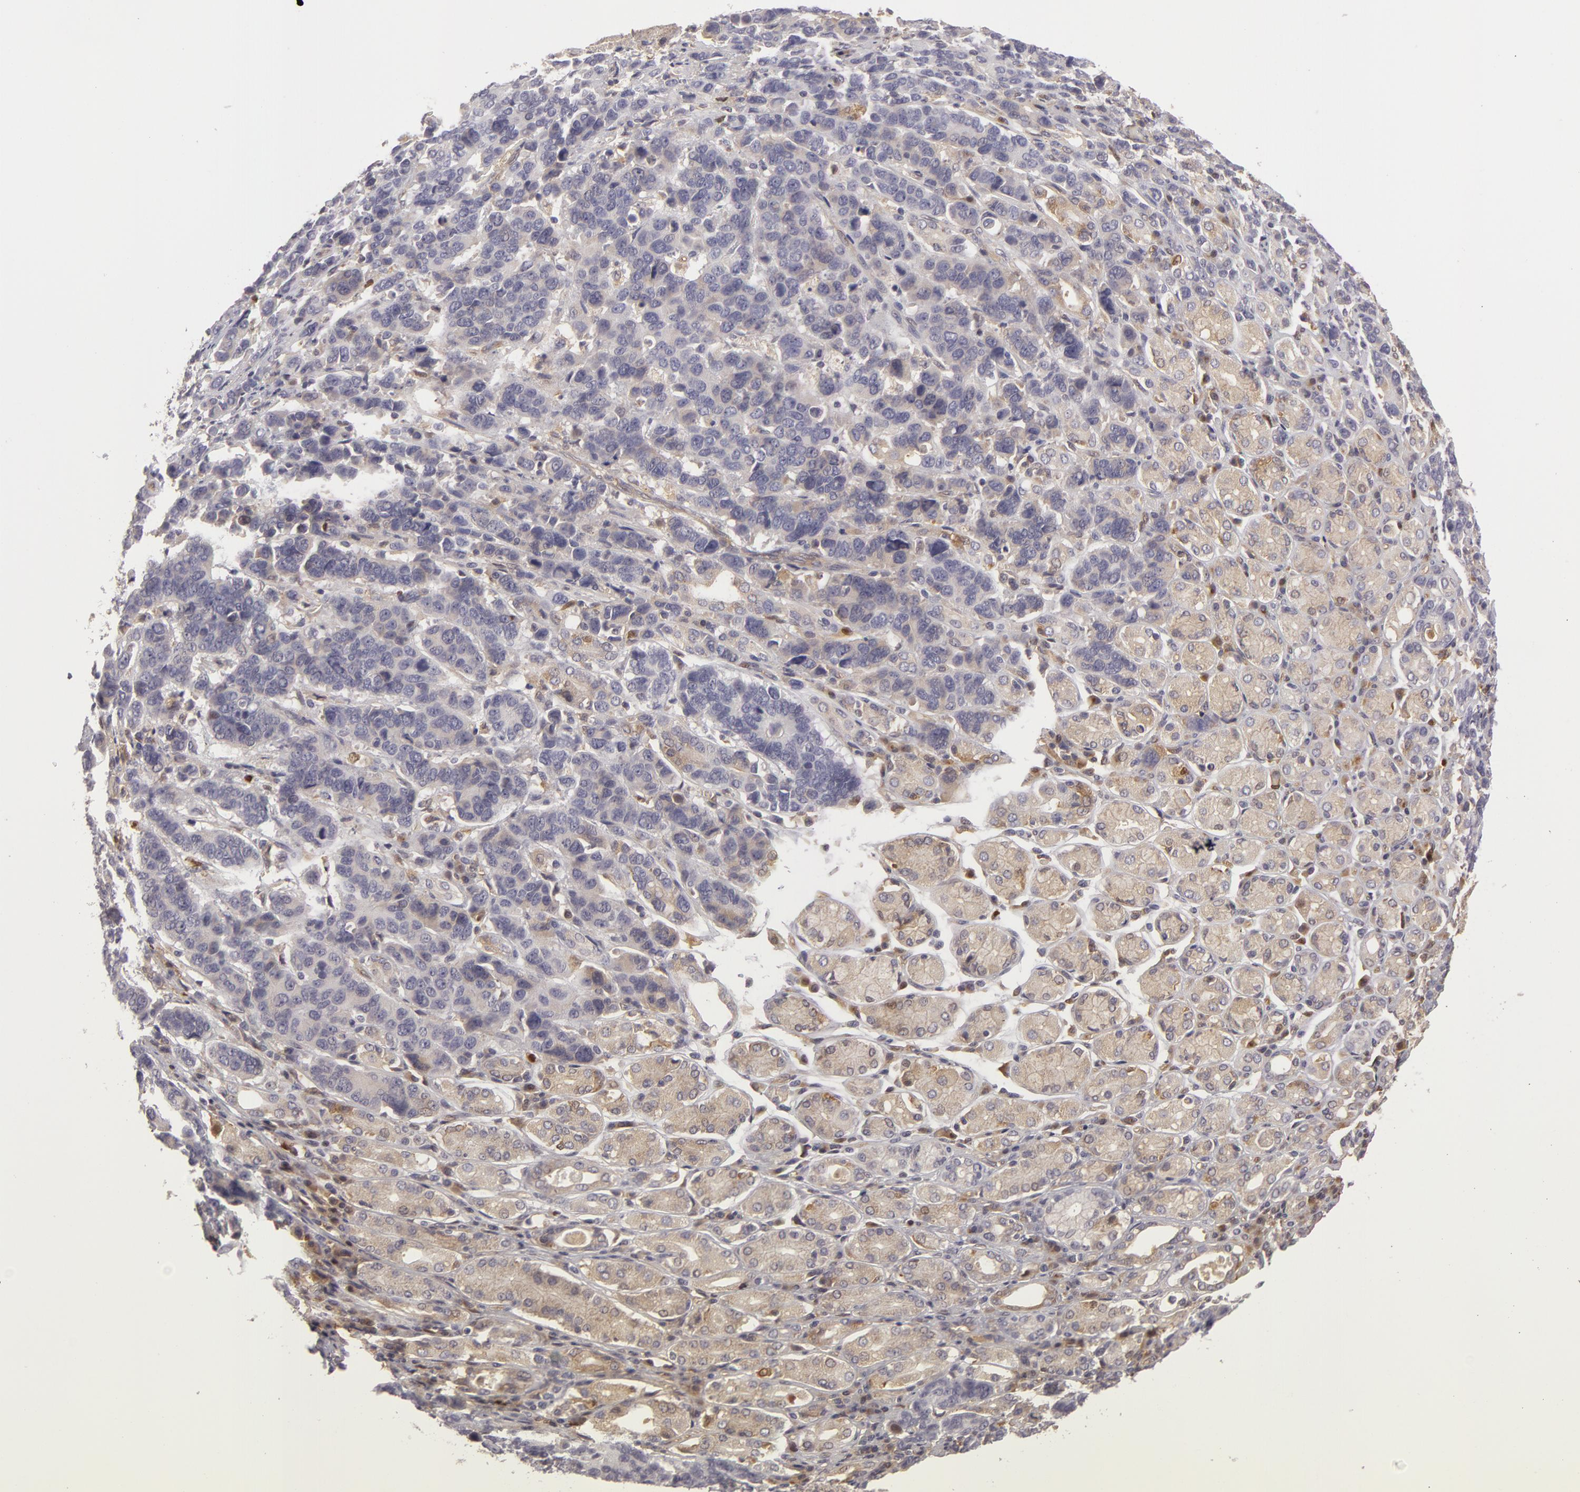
{"staining": {"intensity": "negative", "quantity": "none", "location": "none"}, "tissue": "stomach cancer", "cell_type": "Tumor cells", "image_type": "cancer", "snomed": [{"axis": "morphology", "description": "Adenocarcinoma, NOS"}, {"axis": "topography", "description": "Stomach, upper"}], "caption": "Adenocarcinoma (stomach) was stained to show a protein in brown. There is no significant positivity in tumor cells.", "gene": "ZNF229", "patient": {"sex": "male", "age": 71}}